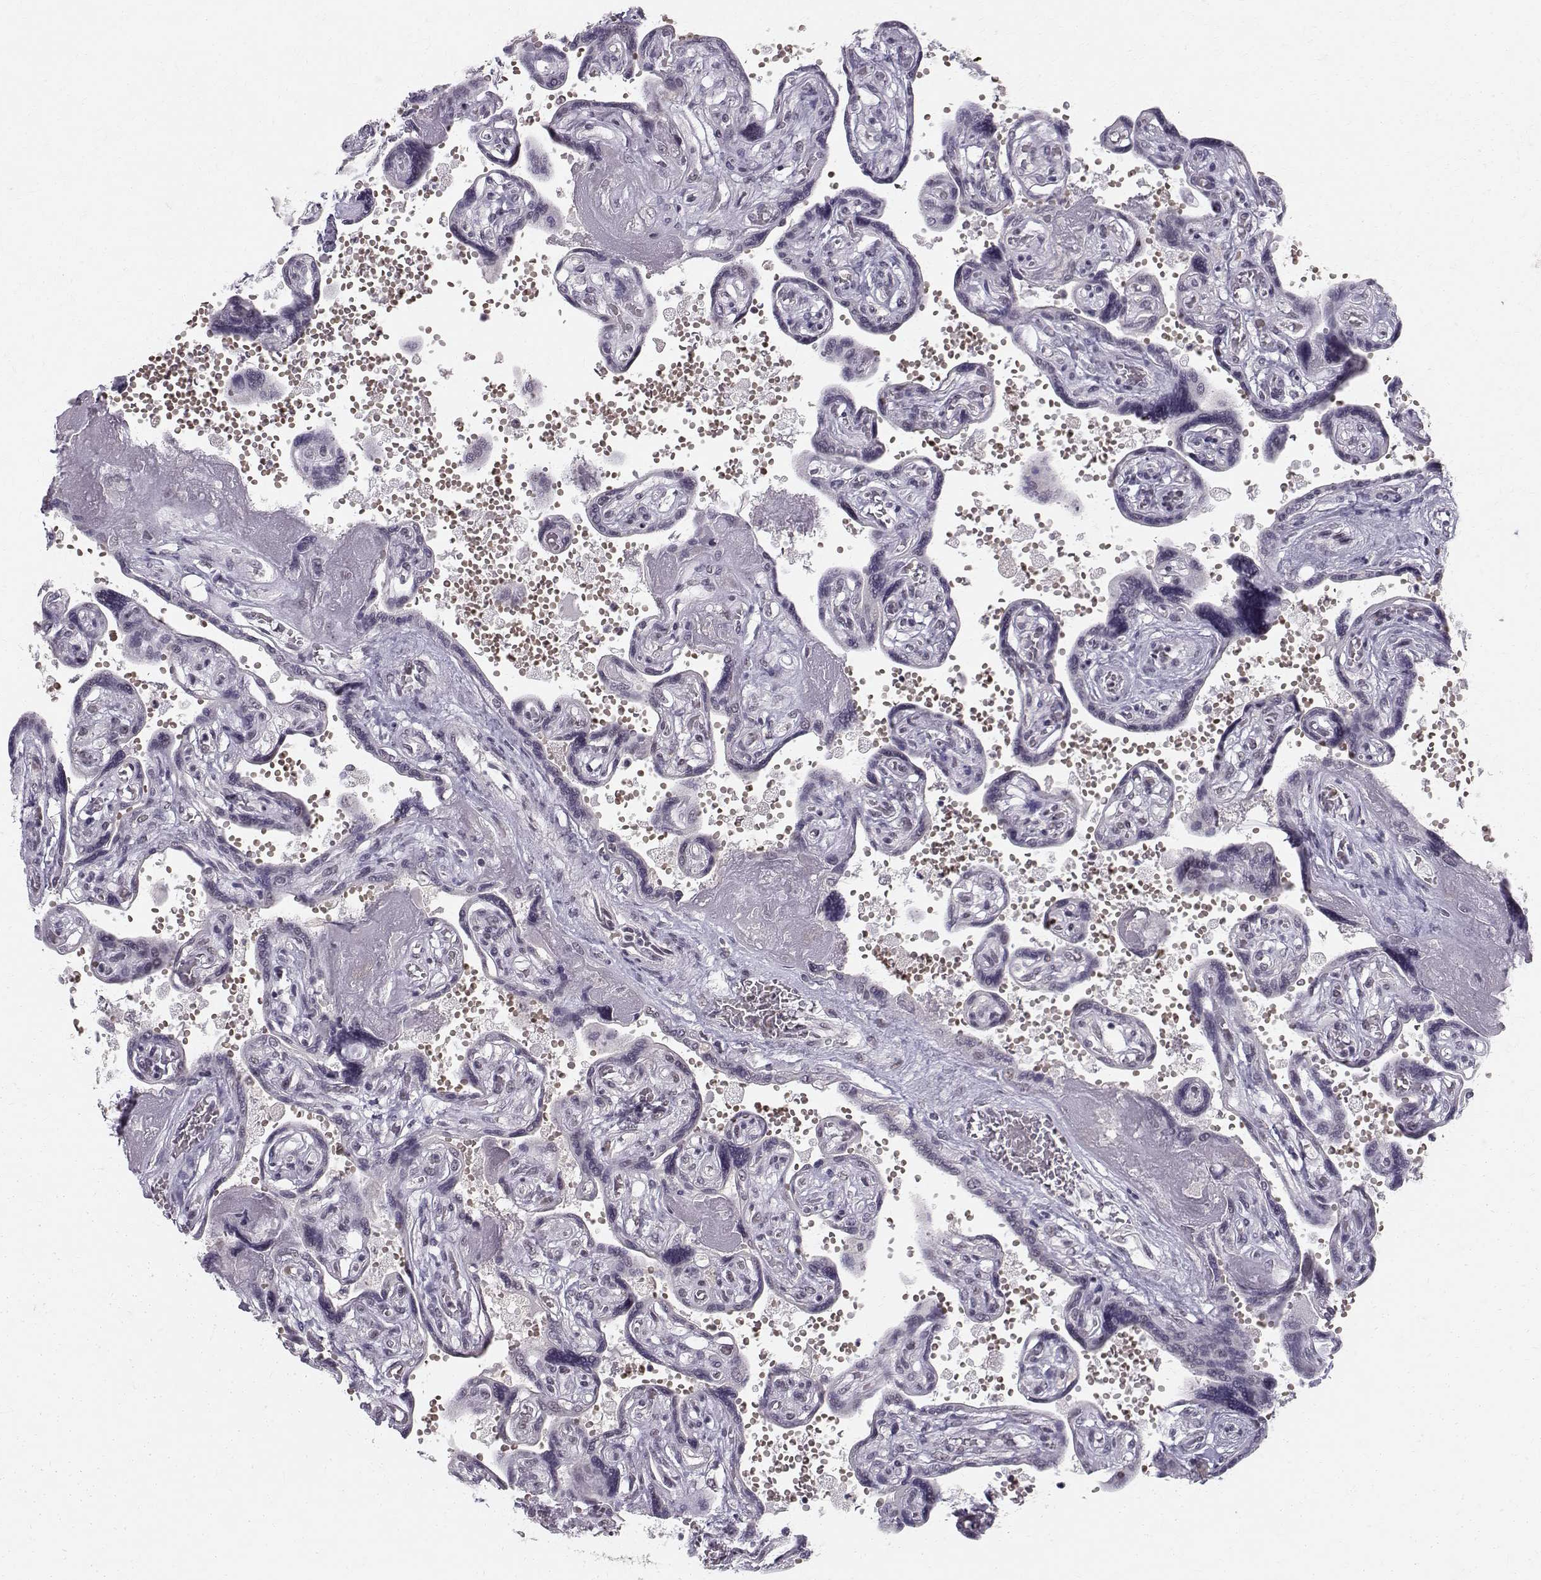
{"staining": {"intensity": "moderate", "quantity": ">75%", "location": "nuclear"}, "tissue": "placenta", "cell_type": "Decidual cells", "image_type": "normal", "snomed": [{"axis": "morphology", "description": "Normal tissue, NOS"}, {"axis": "topography", "description": "Placenta"}], "caption": "Placenta stained with immunohistochemistry (IHC) displays moderate nuclear positivity in approximately >75% of decidual cells.", "gene": "RPP38", "patient": {"sex": "female", "age": 32}}